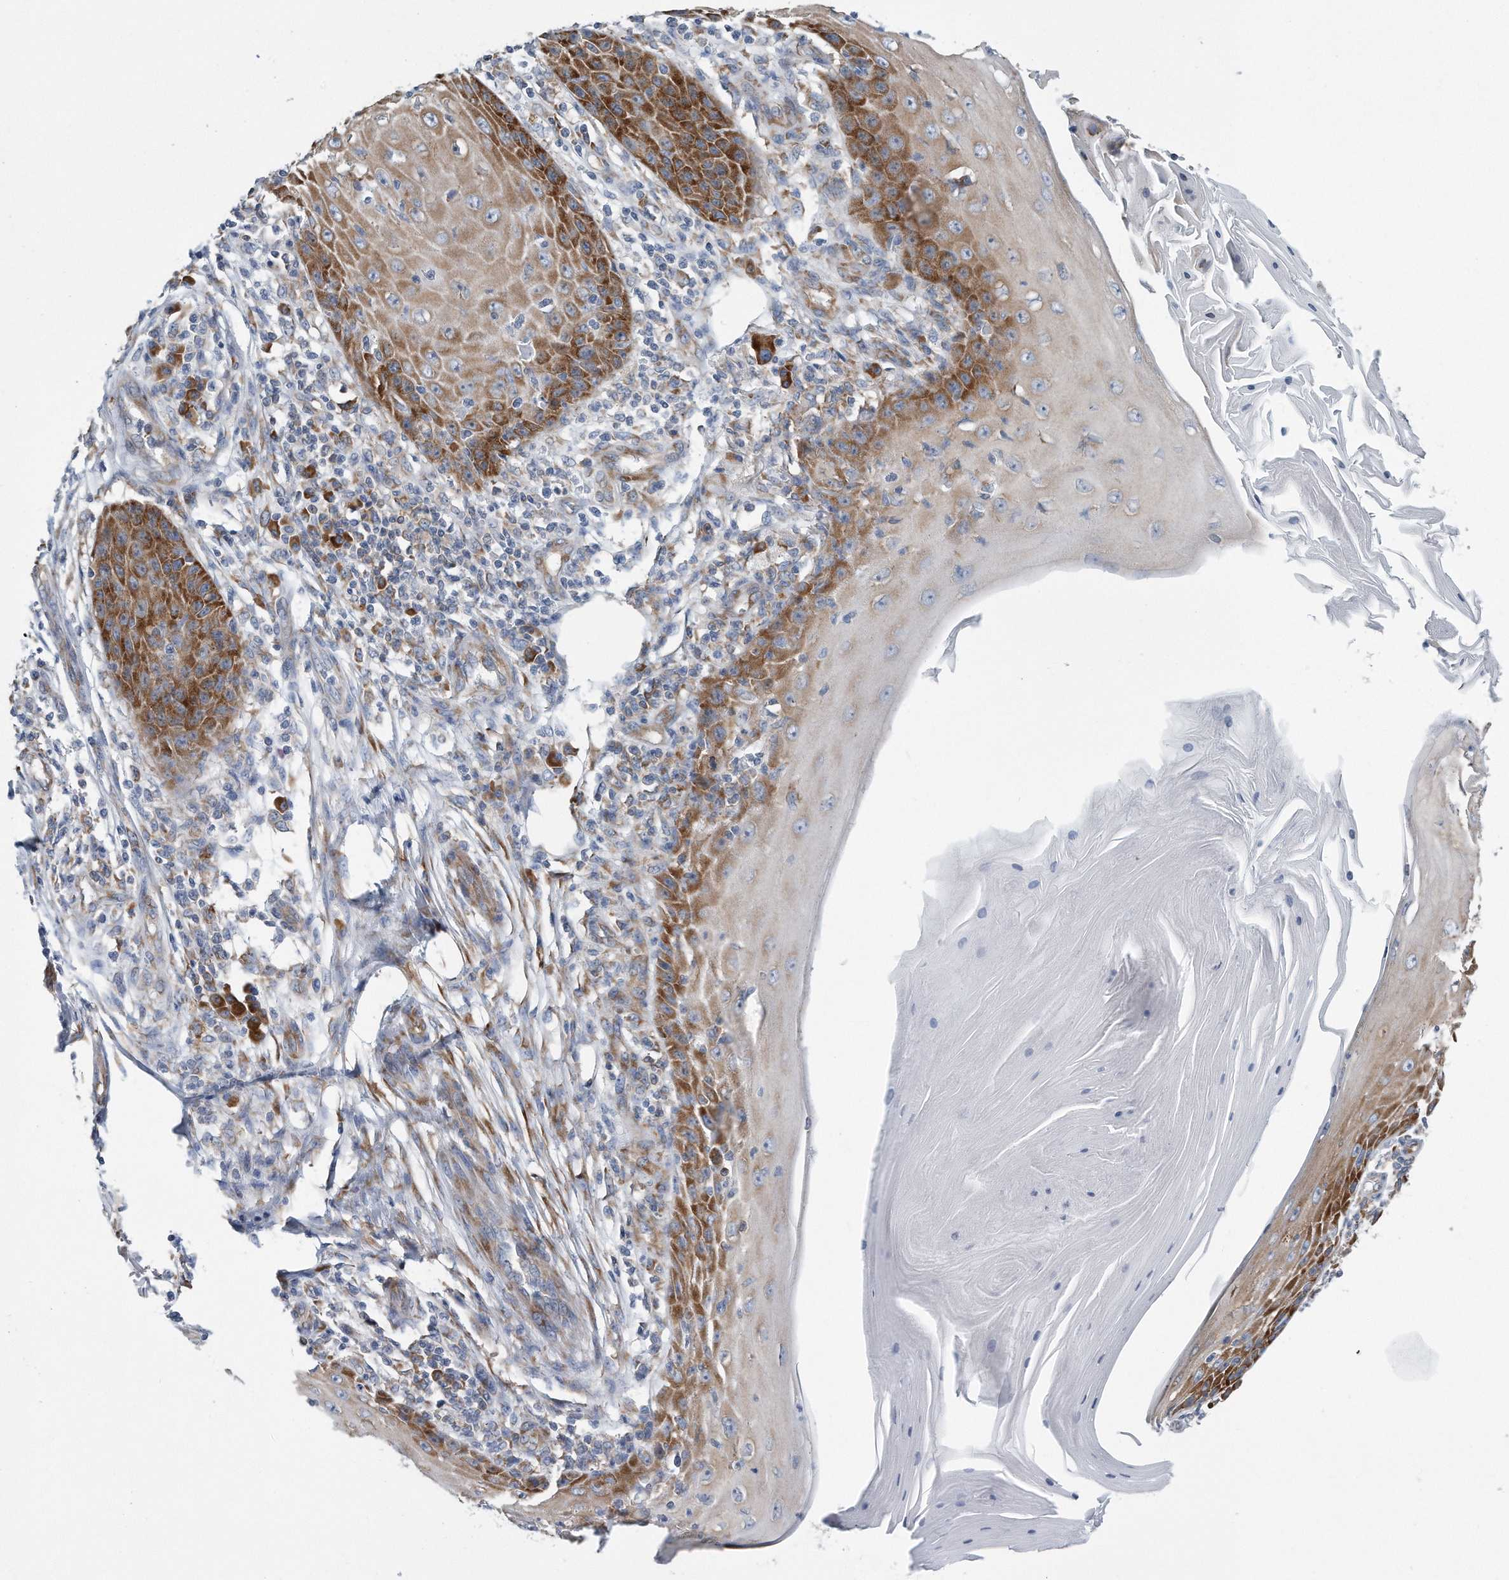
{"staining": {"intensity": "moderate", "quantity": "25%-75%", "location": "cytoplasmic/membranous"}, "tissue": "skin cancer", "cell_type": "Tumor cells", "image_type": "cancer", "snomed": [{"axis": "morphology", "description": "Squamous cell carcinoma, NOS"}, {"axis": "topography", "description": "Skin"}], "caption": "Protein expression analysis of human skin squamous cell carcinoma reveals moderate cytoplasmic/membranous expression in about 25%-75% of tumor cells.", "gene": "RPL26L1", "patient": {"sex": "female", "age": 73}}